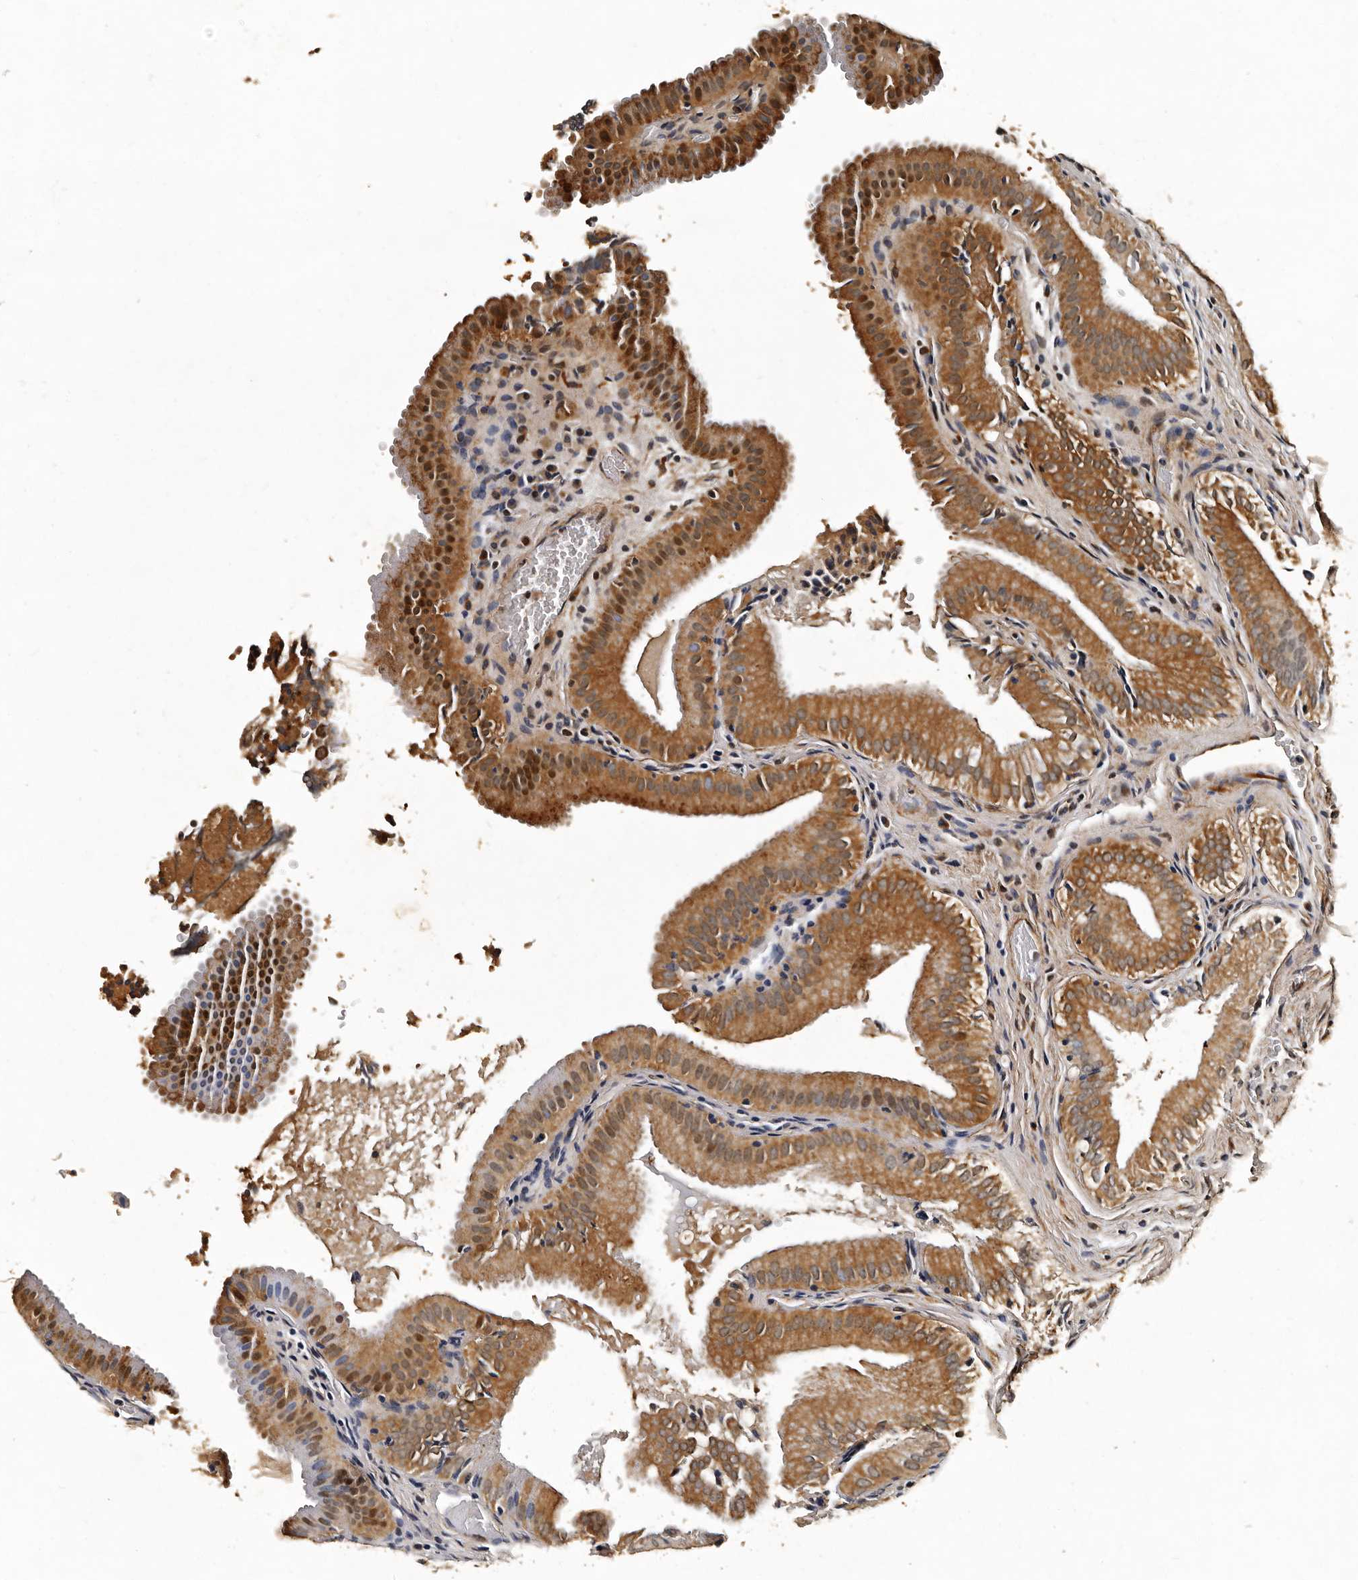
{"staining": {"intensity": "moderate", "quantity": ">75%", "location": "cytoplasmic/membranous,nuclear"}, "tissue": "gallbladder", "cell_type": "Glandular cells", "image_type": "normal", "snomed": [{"axis": "morphology", "description": "Normal tissue, NOS"}, {"axis": "topography", "description": "Gallbladder"}], "caption": "Normal gallbladder exhibits moderate cytoplasmic/membranous,nuclear staining in approximately >75% of glandular cells.", "gene": "CPNE3", "patient": {"sex": "female", "age": 30}}